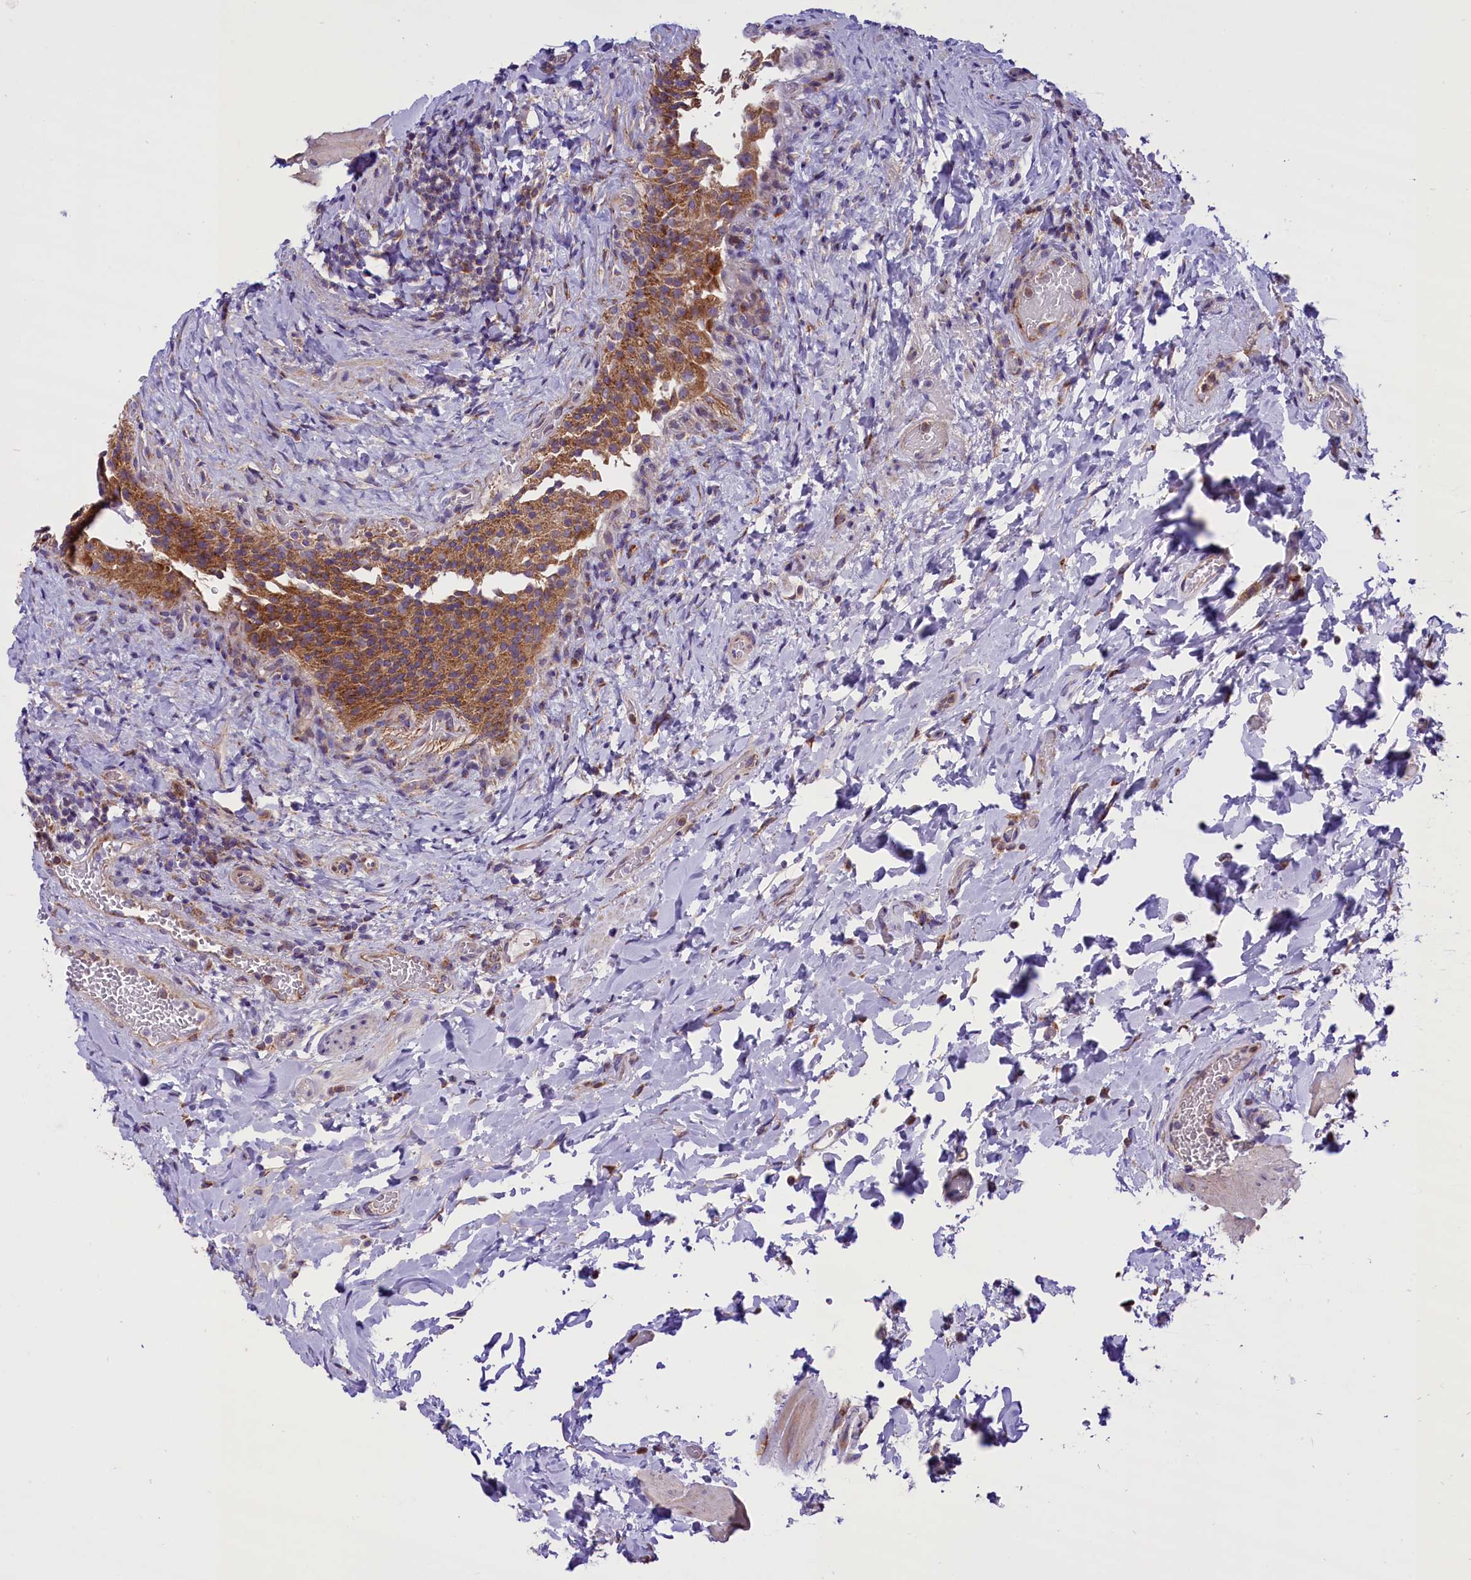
{"staining": {"intensity": "strong", "quantity": ">75%", "location": "cytoplasmic/membranous"}, "tissue": "urinary bladder", "cell_type": "Urothelial cells", "image_type": "normal", "snomed": [{"axis": "morphology", "description": "Normal tissue, NOS"}, {"axis": "morphology", "description": "Inflammation, NOS"}, {"axis": "topography", "description": "Urinary bladder"}], "caption": "Protein expression analysis of normal human urinary bladder reveals strong cytoplasmic/membranous staining in about >75% of urothelial cells.", "gene": "PTPRU", "patient": {"sex": "male", "age": 64}}